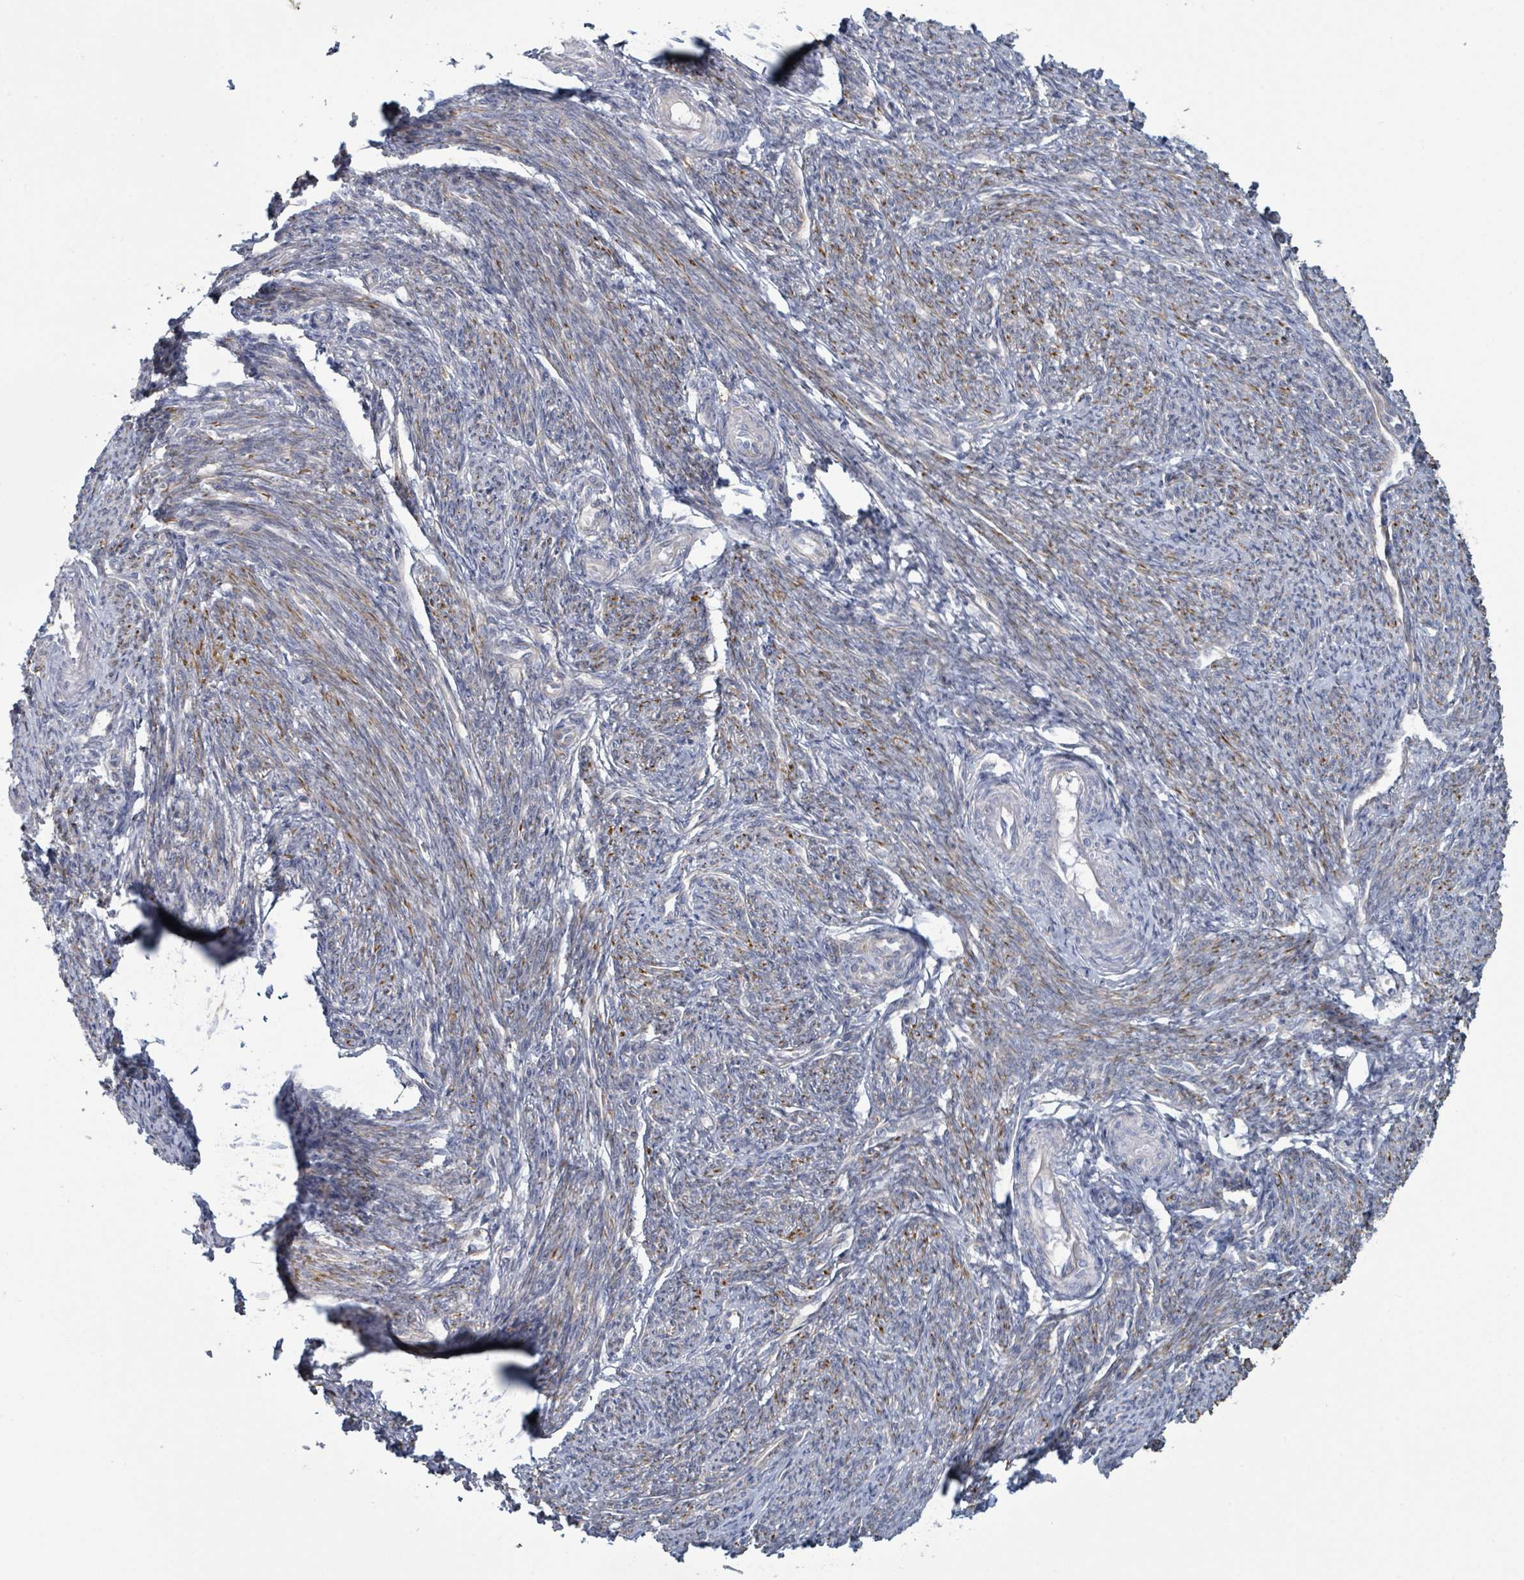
{"staining": {"intensity": "moderate", "quantity": "25%-75%", "location": "cytoplasmic/membranous"}, "tissue": "smooth muscle", "cell_type": "Smooth muscle cells", "image_type": "normal", "snomed": [{"axis": "morphology", "description": "Normal tissue, NOS"}, {"axis": "topography", "description": "Smooth muscle"}, {"axis": "topography", "description": "Fallopian tube"}], "caption": "A high-resolution histopathology image shows immunohistochemistry staining of unremarkable smooth muscle, which shows moderate cytoplasmic/membranous positivity in about 25%-75% of smooth muscle cells.", "gene": "COL13A1", "patient": {"sex": "female", "age": 59}}